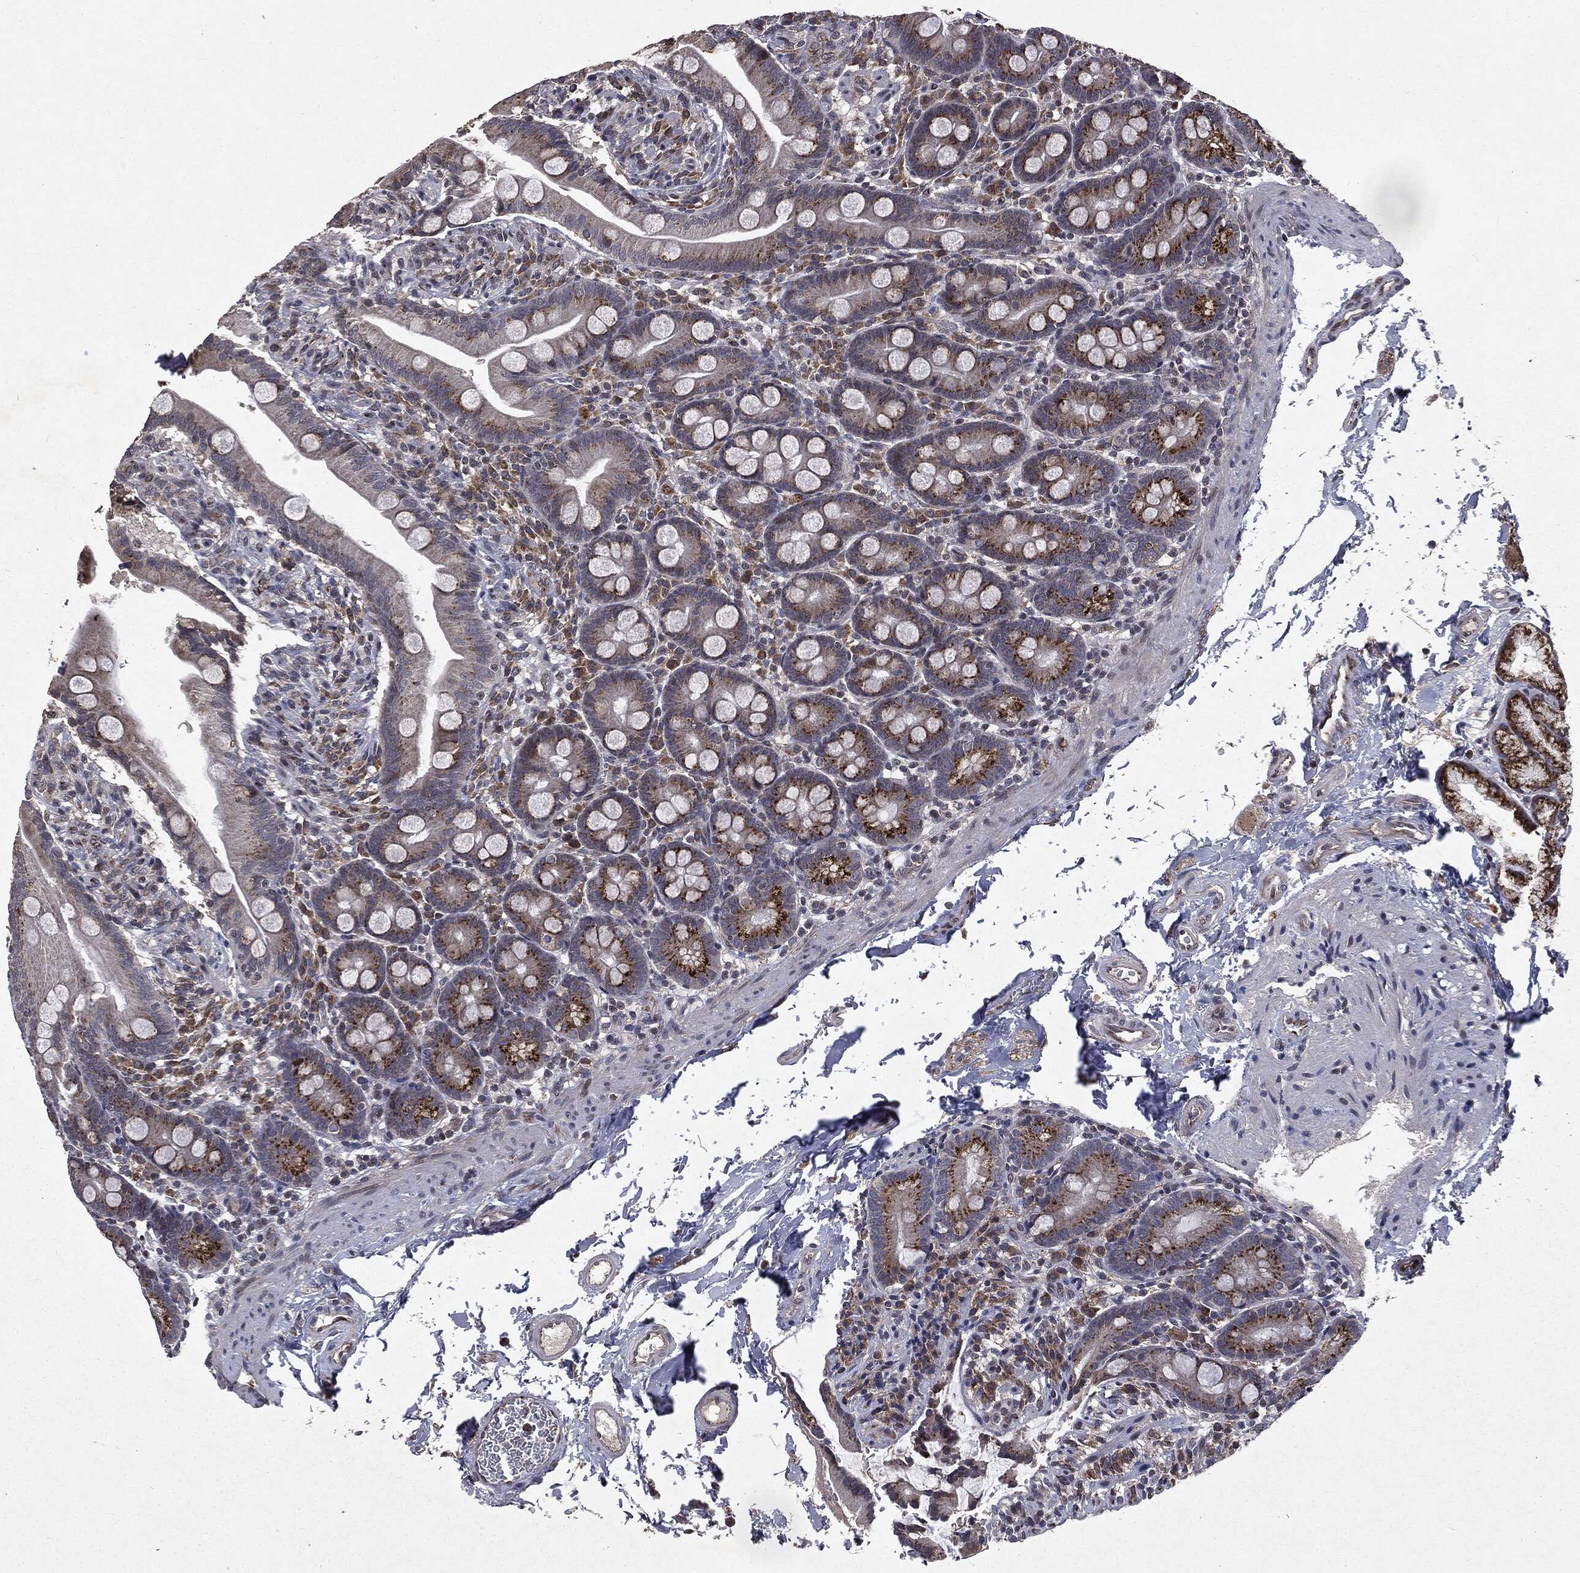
{"staining": {"intensity": "strong", "quantity": "25%-75%", "location": "cytoplasmic/membranous"}, "tissue": "small intestine", "cell_type": "Glandular cells", "image_type": "normal", "snomed": [{"axis": "morphology", "description": "Normal tissue, NOS"}, {"axis": "topography", "description": "Small intestine"}], "caption": "IHC of unremarkable human small intestine displays high levels of strong cytoplasmic/membranous positivity in approximately 25%-75% of glandular cells.", "gene": "PLPPR2", "patient": {"sex": "female", "age": 44}}